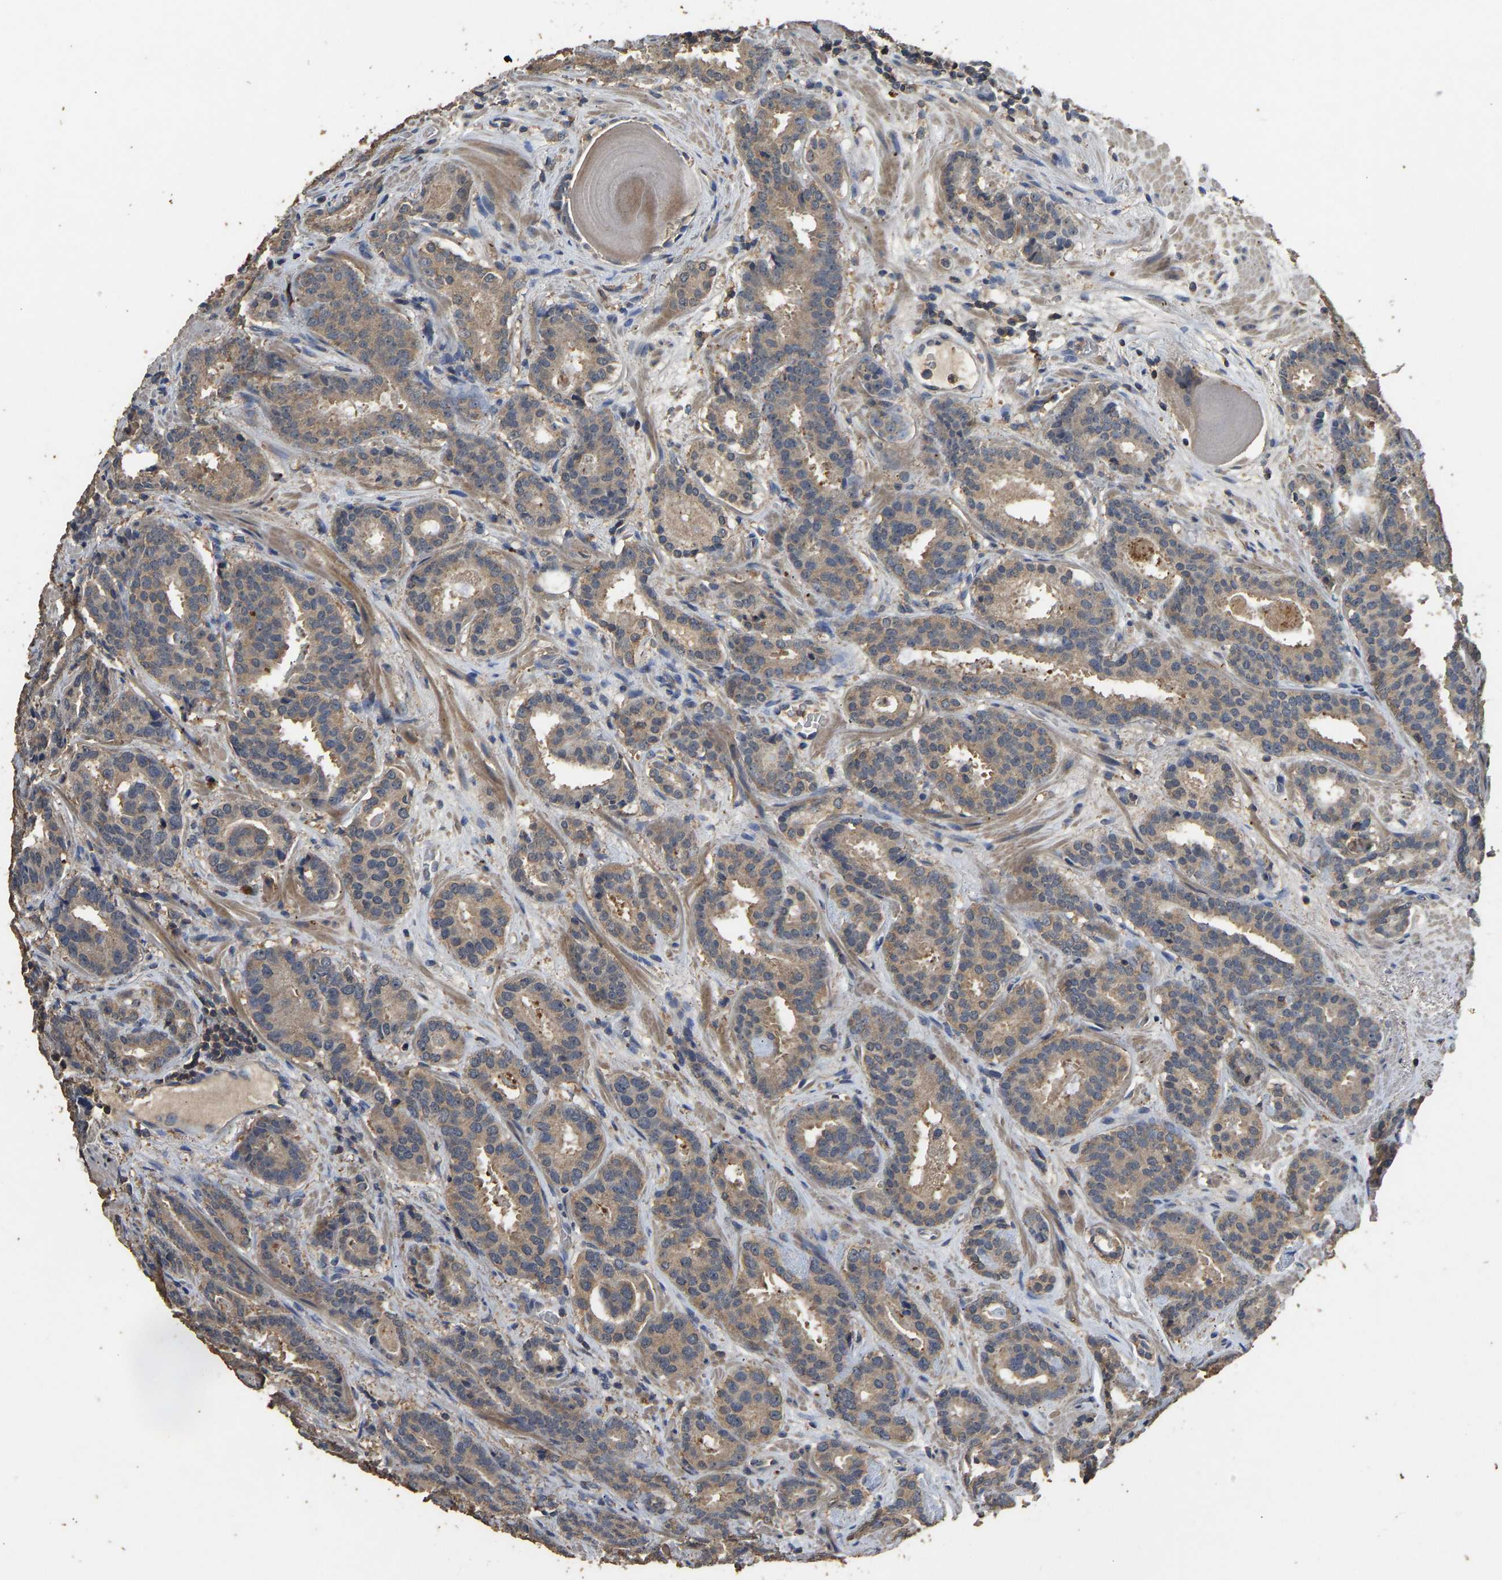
{"staining": {"intensity": "moderate", "quantity": ">75%", "location": "cytoplasmic/membranous"}, "tissue": "prostate cancer", "cell_type": "Tumor cells", "image_type": "cancer", "snomed": [{"axis": "morphology", "description": "Adenocarcinoma, Low grade"}, {"axis": "topography", "description": "Prostate"}], "caption": "Immunohistochemistry of prostate cancer (adenocarcinoma (low-grade)) demonstrates medium levels of moderate cytoplasmic/membranous positivity in about >75% of tumor cells. The staining is performed using DAB brown chromogen to label protein expression. The nuclei are counter-stained blue using hematoxylin.", "gene": "CIDEC", "patient": {"sex": "male", "age": 69}}